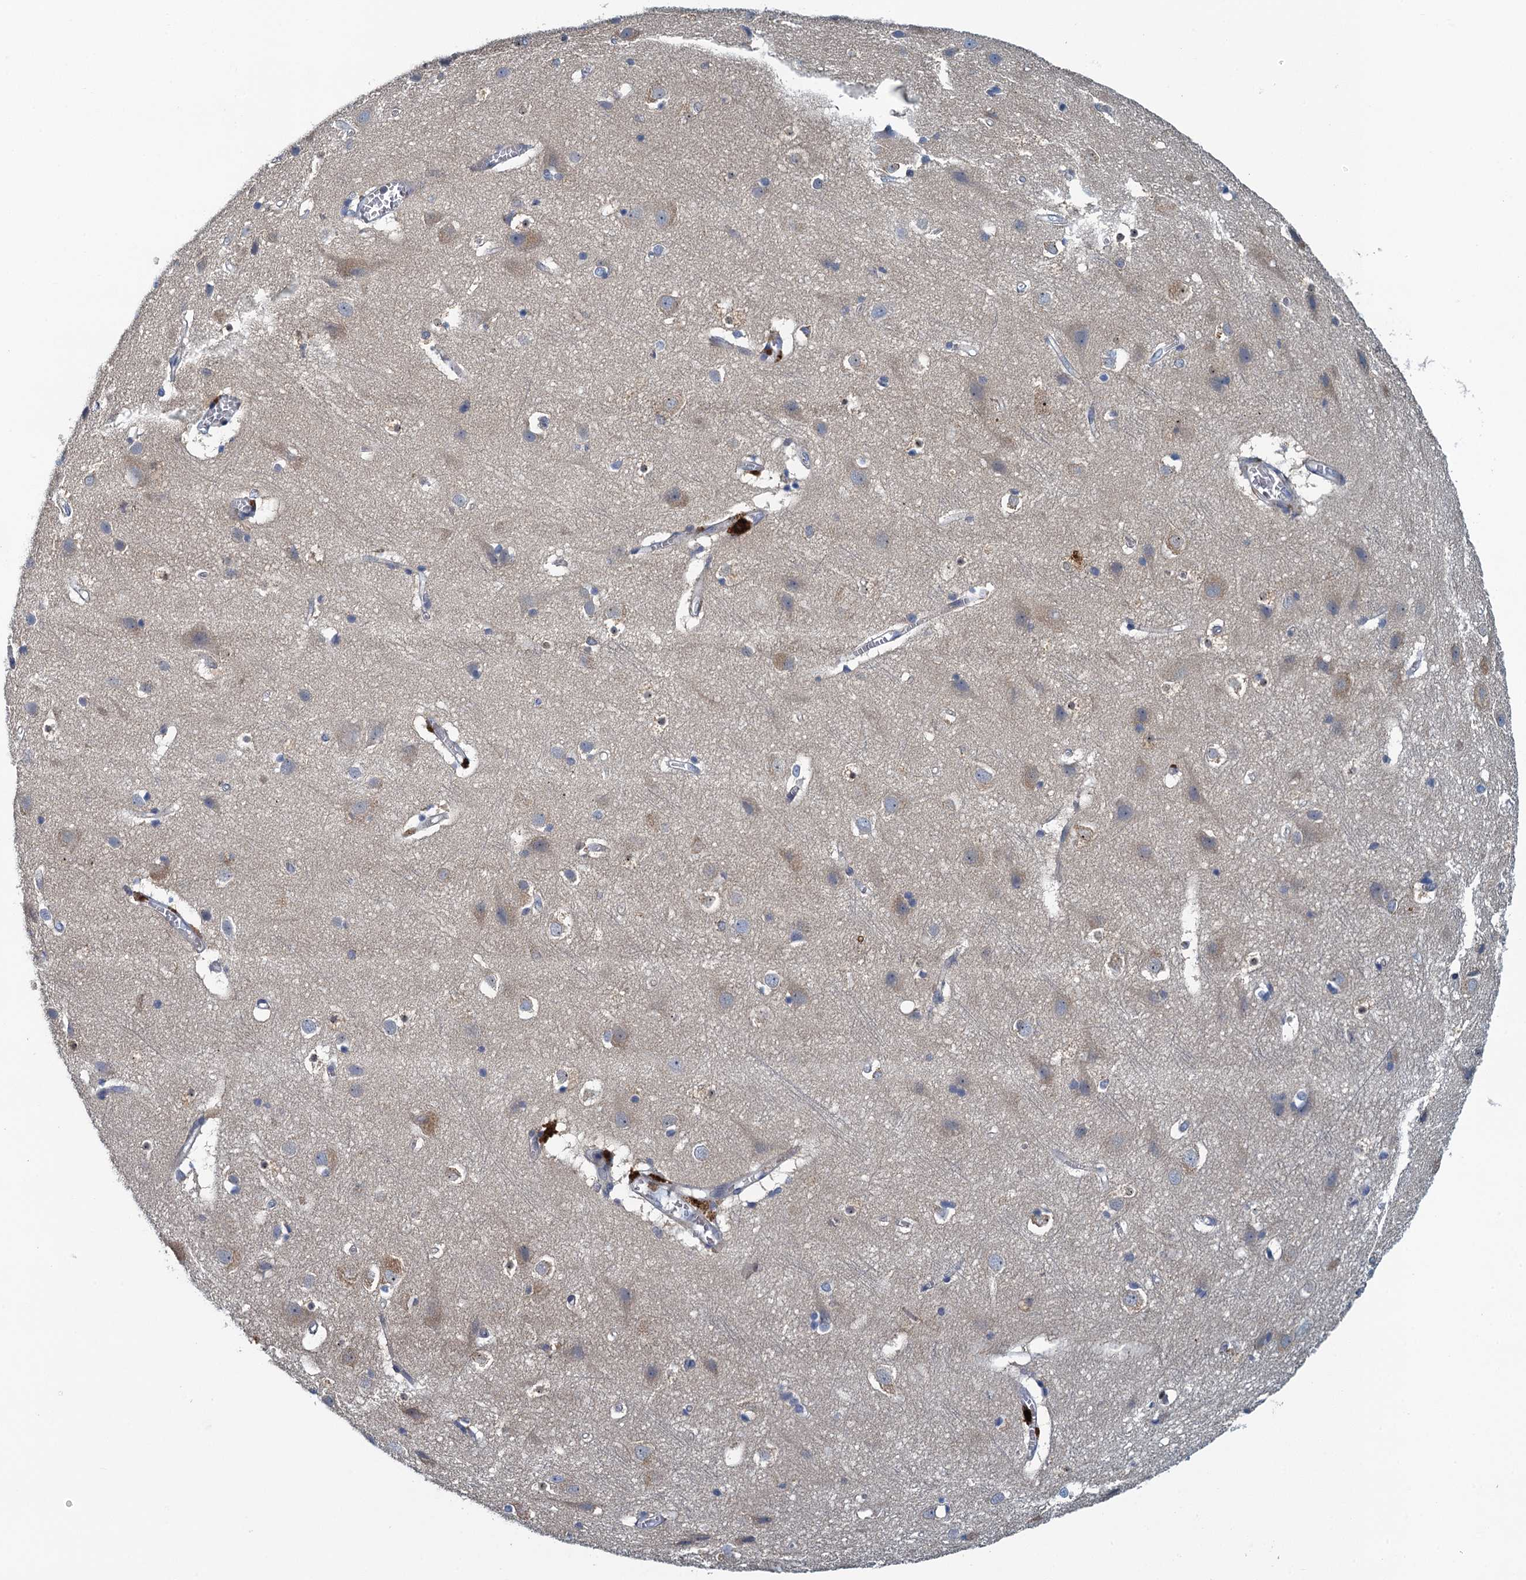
{"staining": {"intensity": "negative", "quantity": "none", "location": "none"}, "tissue": "cerebral cortex", "cell_type": "Endothelial cells", "image_type": "normal", "snomed": [{"axis": "morphology", "description": "Normal tissue, NOS"}, {"axis": "topography", "description": "Cerebral cortex"}], "caption": "Protein analysis of benign cerebral cortex exhibits no significant expression in endothelial cells. (Brightfield microscopy of DAB (3,3'-diaminobenzidine) IHC at high magnification).", "gene": "NCKAP1L", "patient": {"sex": "male", "age": 54}}